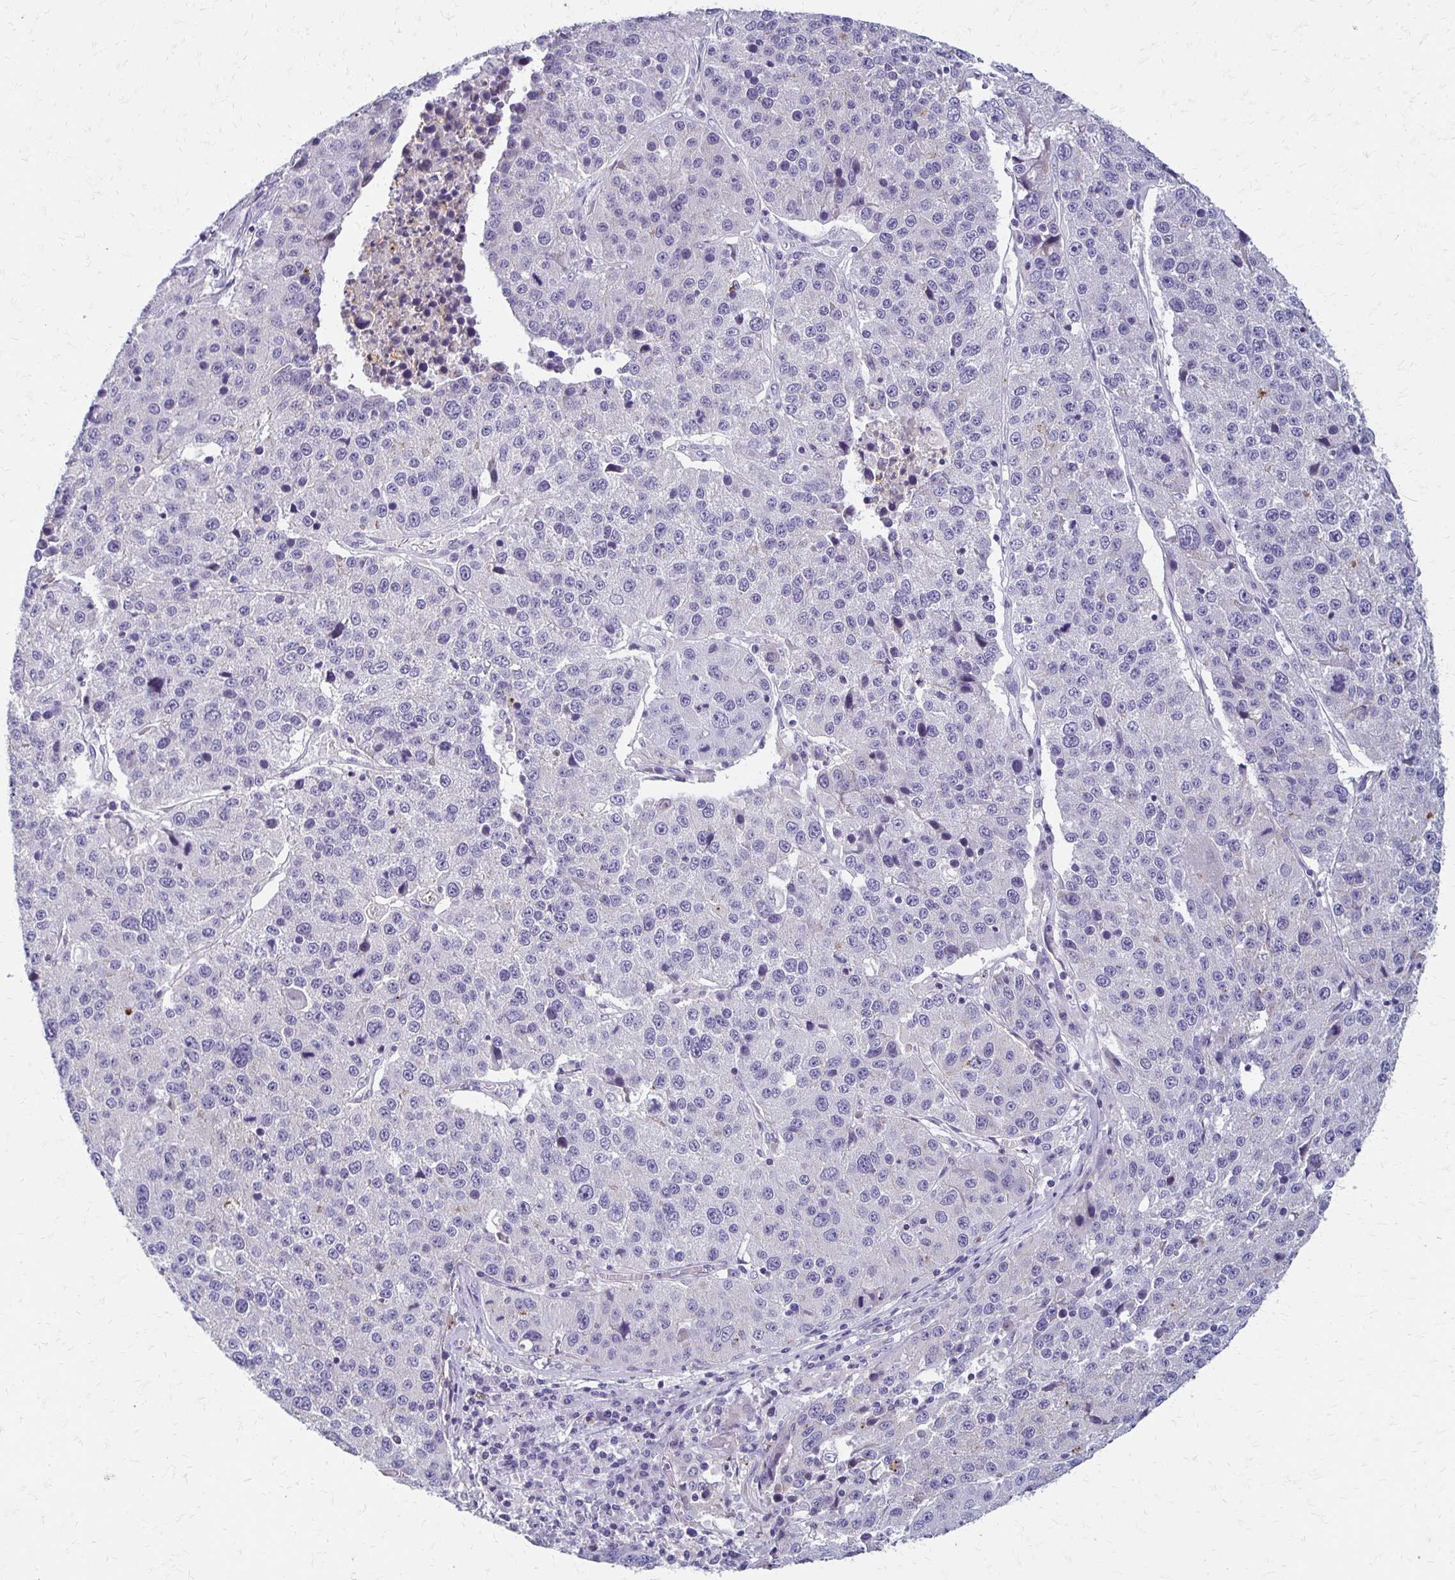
{"staining": {"intensity": "negative", "quantity": "none", "location": "none"}, "tissue": "stomach cancer", "cell_type": "Tumor cells", "image_type": "cancer", "snomed": [{"axis": "morphology", "description": "Adenocarcinoma, NOS"}, {"axis": "topography", "description": "Stomach"}], "caption": "Protein analysis of stomach cancer demonstrates no significant positivity in tumor cells.", "gene": "BBS12", "patient": {"sex": "male", "age": 71}}